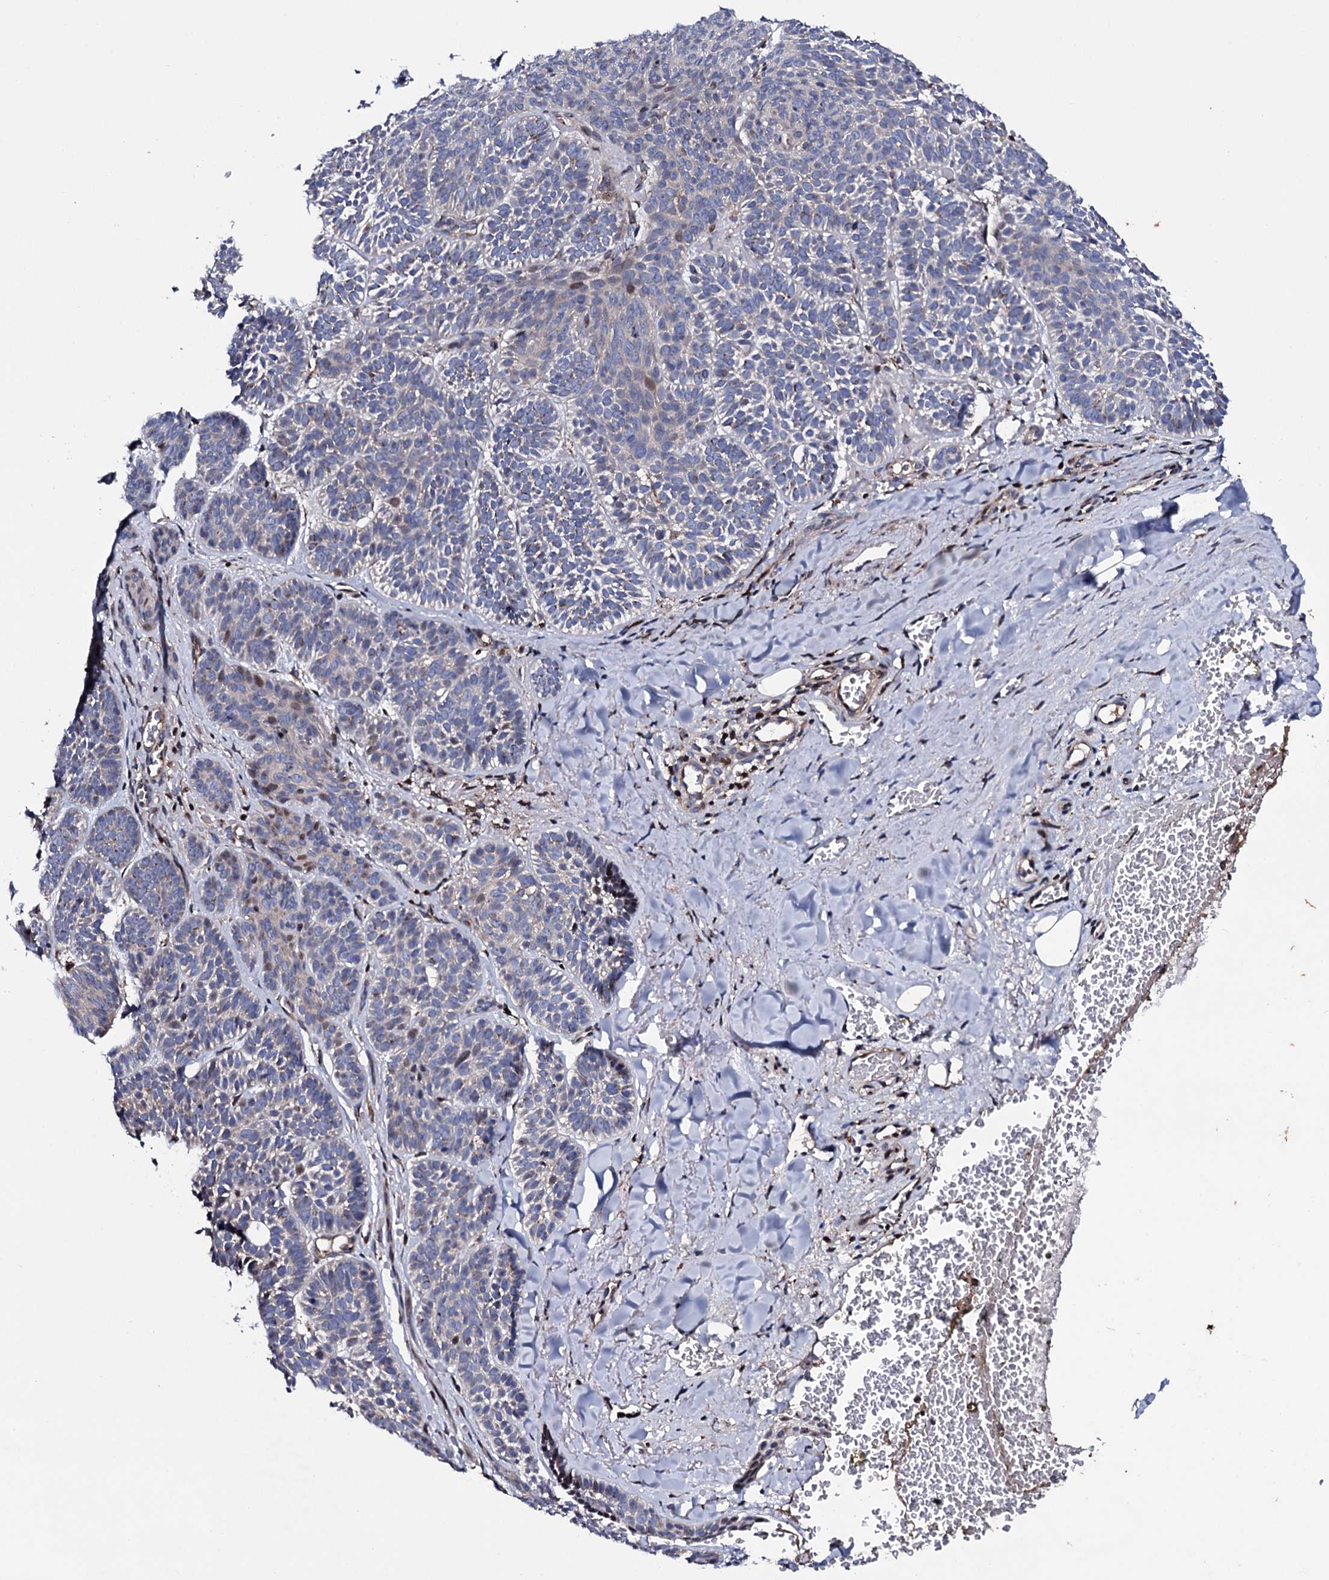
{"staining": {"intensity": "weak", "quantity": "<25%", "location": "cytoplasmic/membranous"}, "tissue": "skin cancer", "cell_type": "Tumor cells", "image_type": "cancer", "snomed": [{"axis": "morphology", "description": "Basal cell carcinoma"}, {"axis": "topography", "description": "Skin"}], "caption": "IHC of skin cancer (basal cell carcinoma) shows no expression in tumor cells.", "gene": "PLET1", "patient": {"sex": "male", "age": 85}}